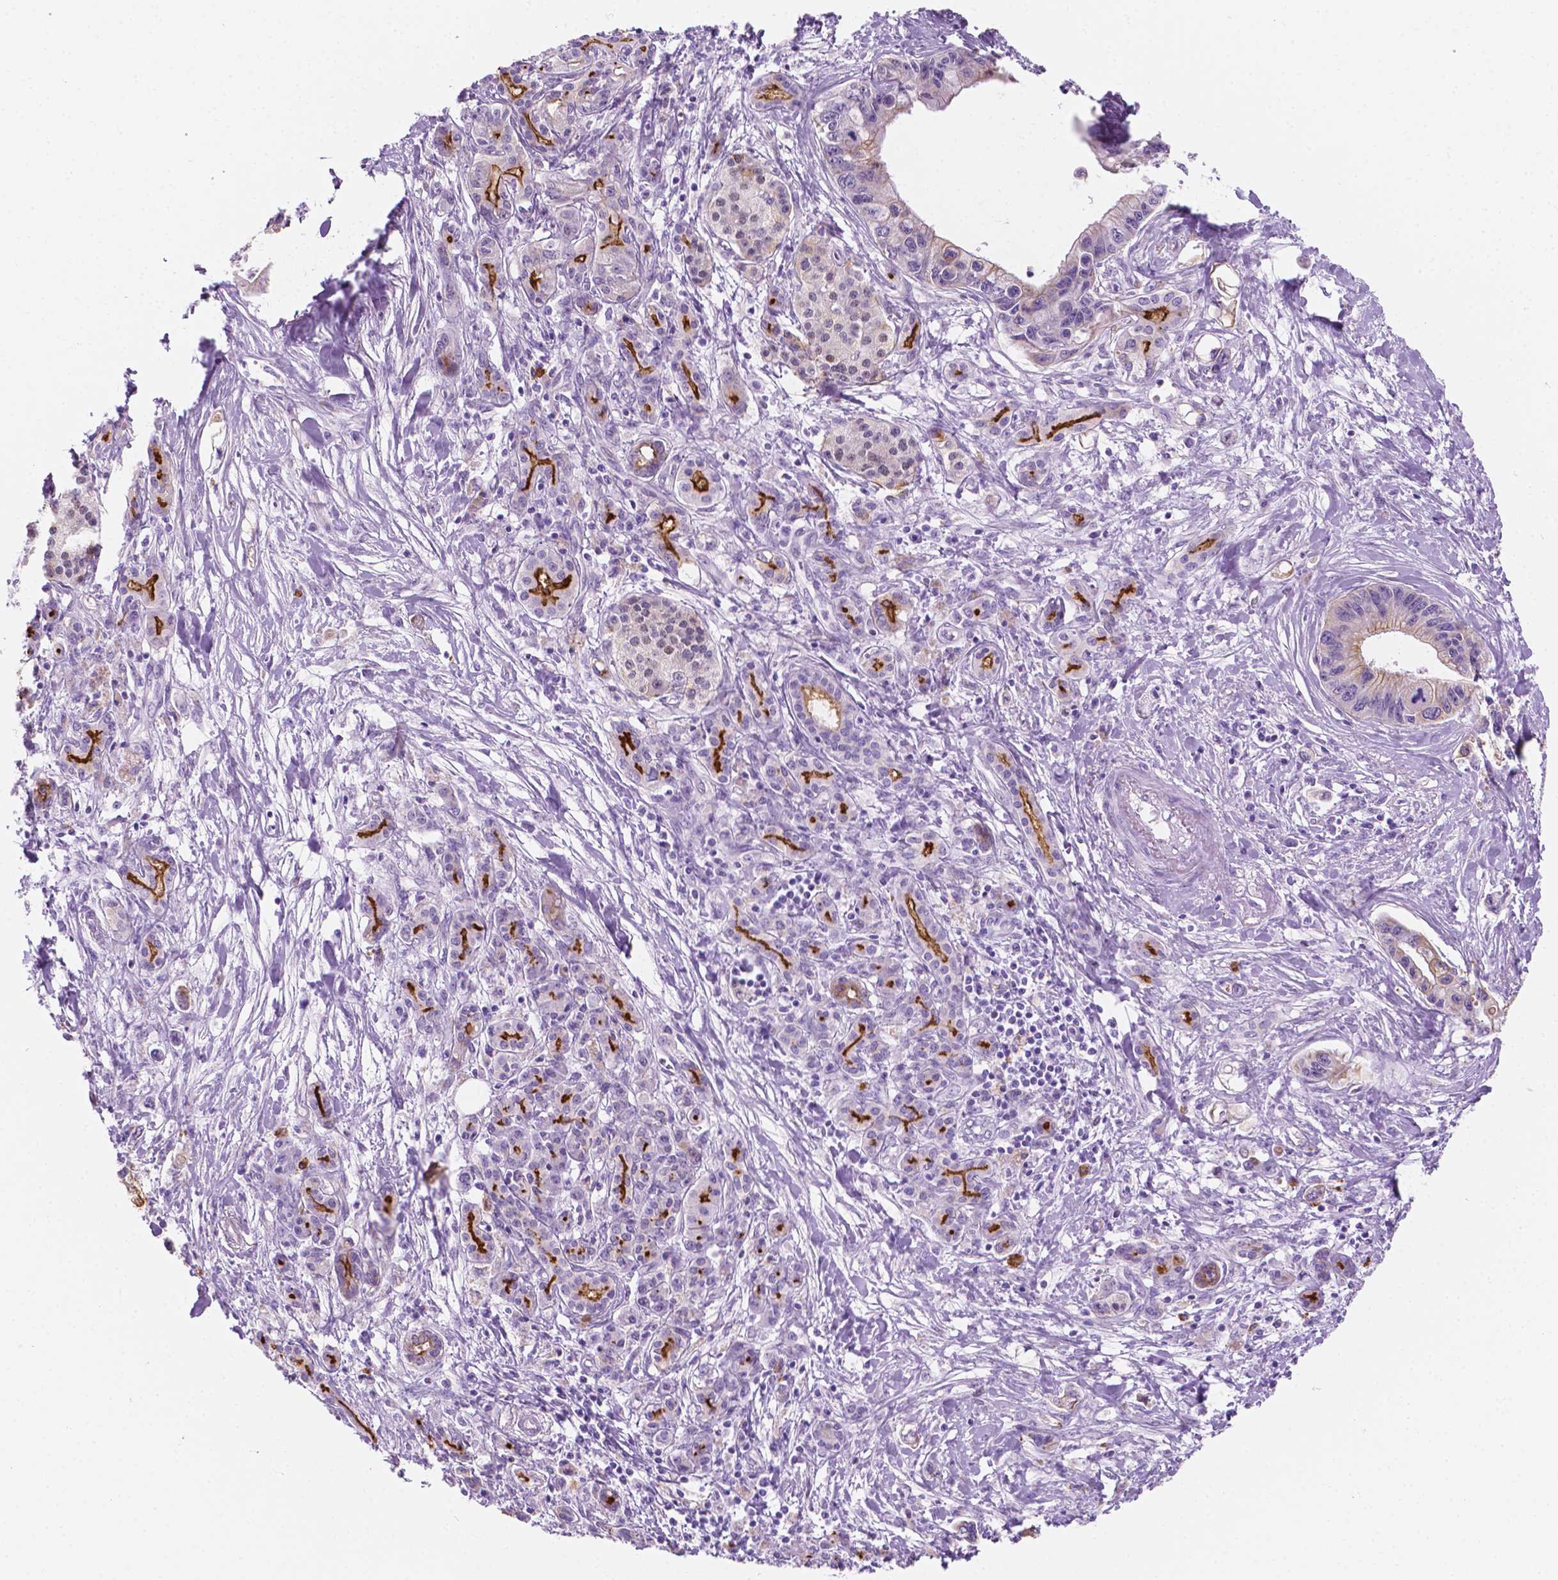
{"staining": {"intensity": "weak", "quantity": "<25%", "location": "cytoplasmic/membranous"}, "tissue": "pancreatic cancer", "cell_type": "Tumor cells", "image_type": "cancer", "snomed": [{"axis": "morphology", "description": "Adenocarcinoma, NOS"}, {"axis": "topography", "description": "Pancreas"}], "caption": "Immunohistochemical staining of human adenocarcinoma (pancreatic) shows no significant staining in tumor cells.", "gene": "EPPK1", "patient": {"sex": "male", "age": 61}}